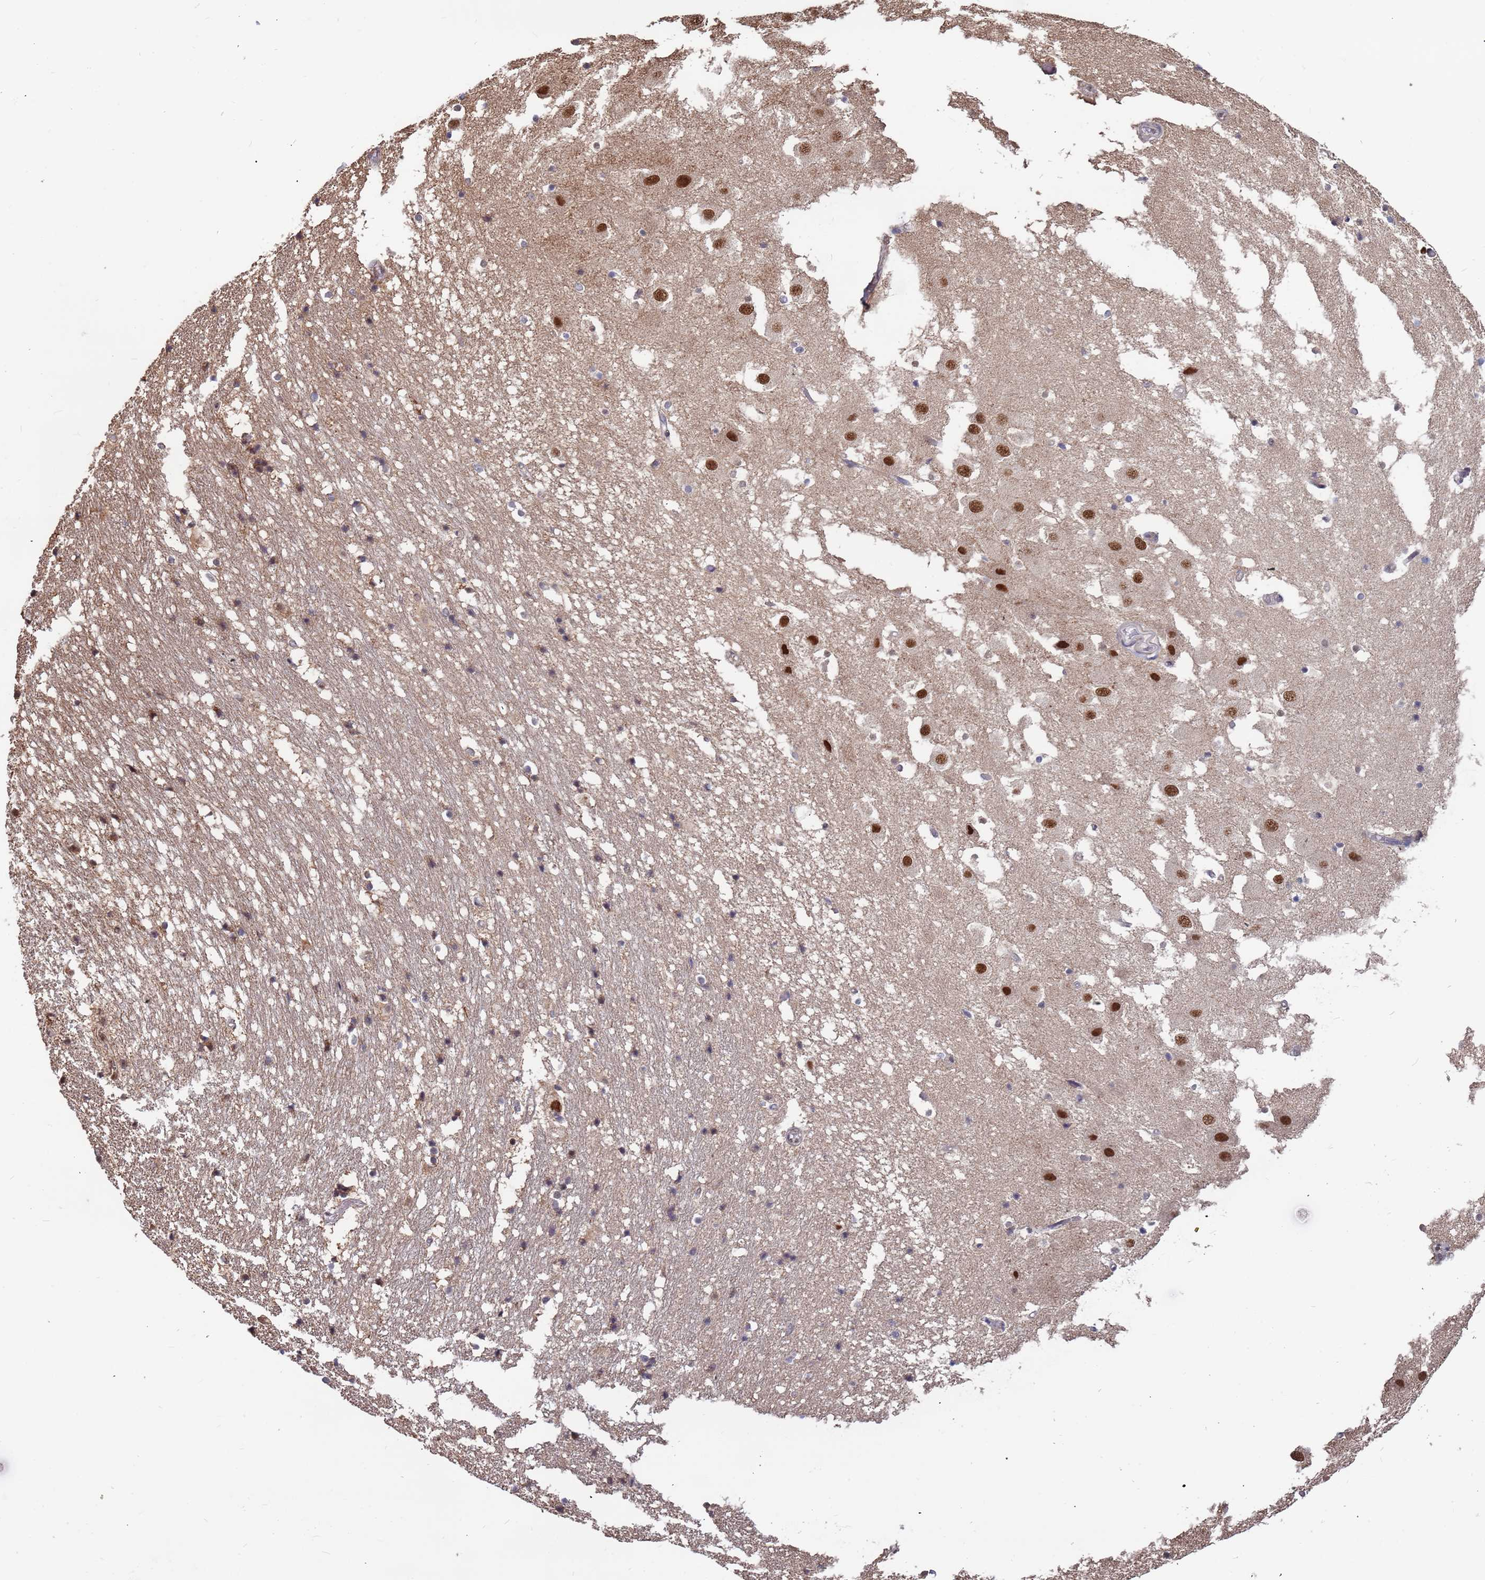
{"staining": {"intensity": "moderate", "quantity": "<25%", "location": "nuclear"}, "tissue": "hippocampus", "cell_type": "Glial cells", "image_type": "normal", "snomed": [{"axis": "morphology", "description": "Normal tissue, NOS"}, {"axis": "topography", "description": "Hippocampus"}], "caption": "Protein analysis of benign hippocampus exhibits moderate nuclear expression in about <25% of glial cells.", "gene": "DENND2B", "patient": {"sex": "female", "age": 52}}